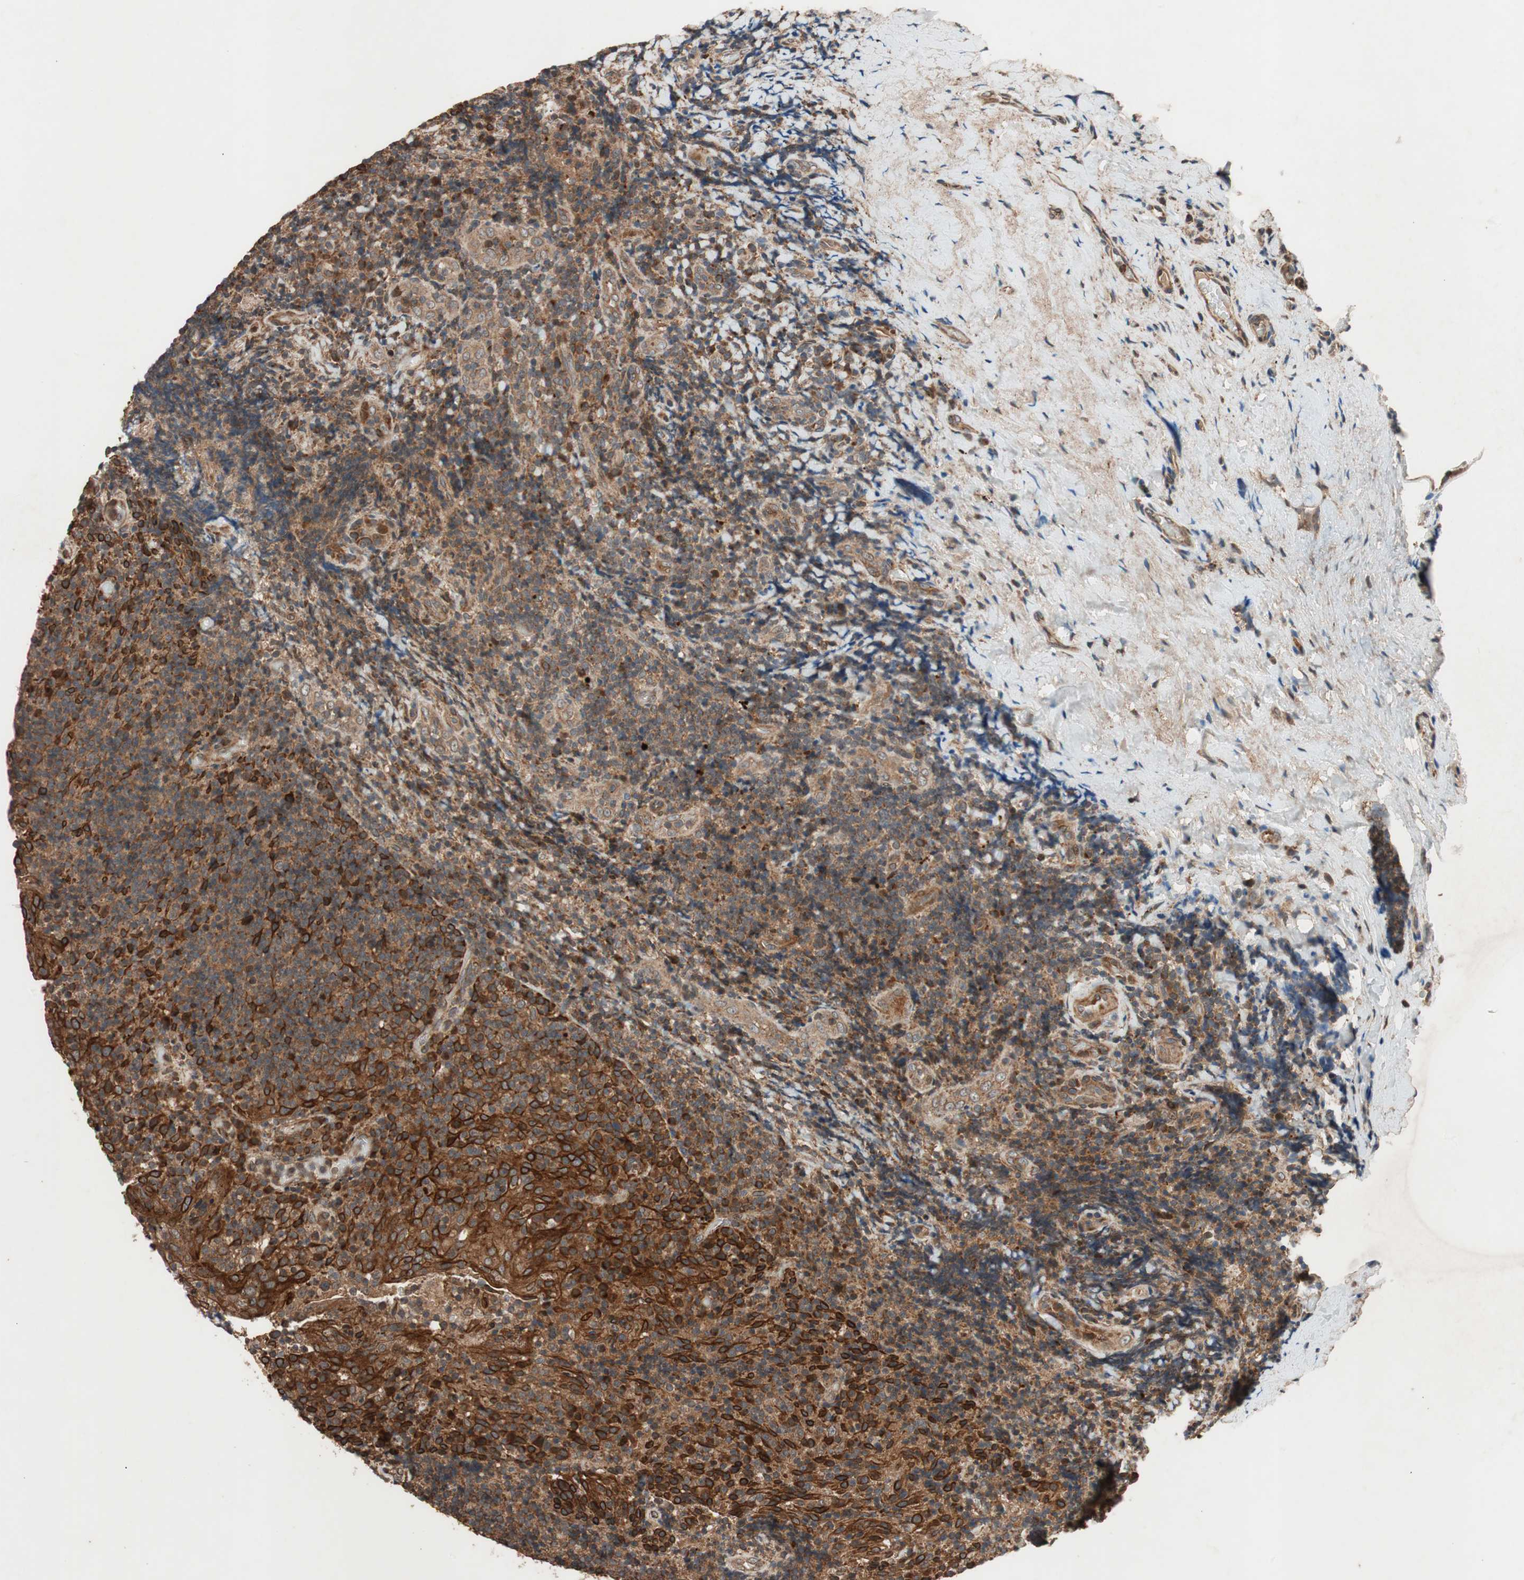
{"staining": {"intensity": "strong", "quantity": ">75%", "location": "cytoplasmic/membranous"}, "tissue": "lymphoma", "cell_type": "Tumor cells", "image_type": "cancer", "snomed": [{"axis": "morphology", "description": "Malignant lymphoma, non-Hodgkin's type, High grade"}, {"axis": "topography", "description": "Tonsil"}], "caption": "Strong cytoplasmic/membranous positivity is identified in about >75% of tumor cells in lymphoma.", "gene": "RAB1A", "patient": {"sex": "female", "age": 36}}